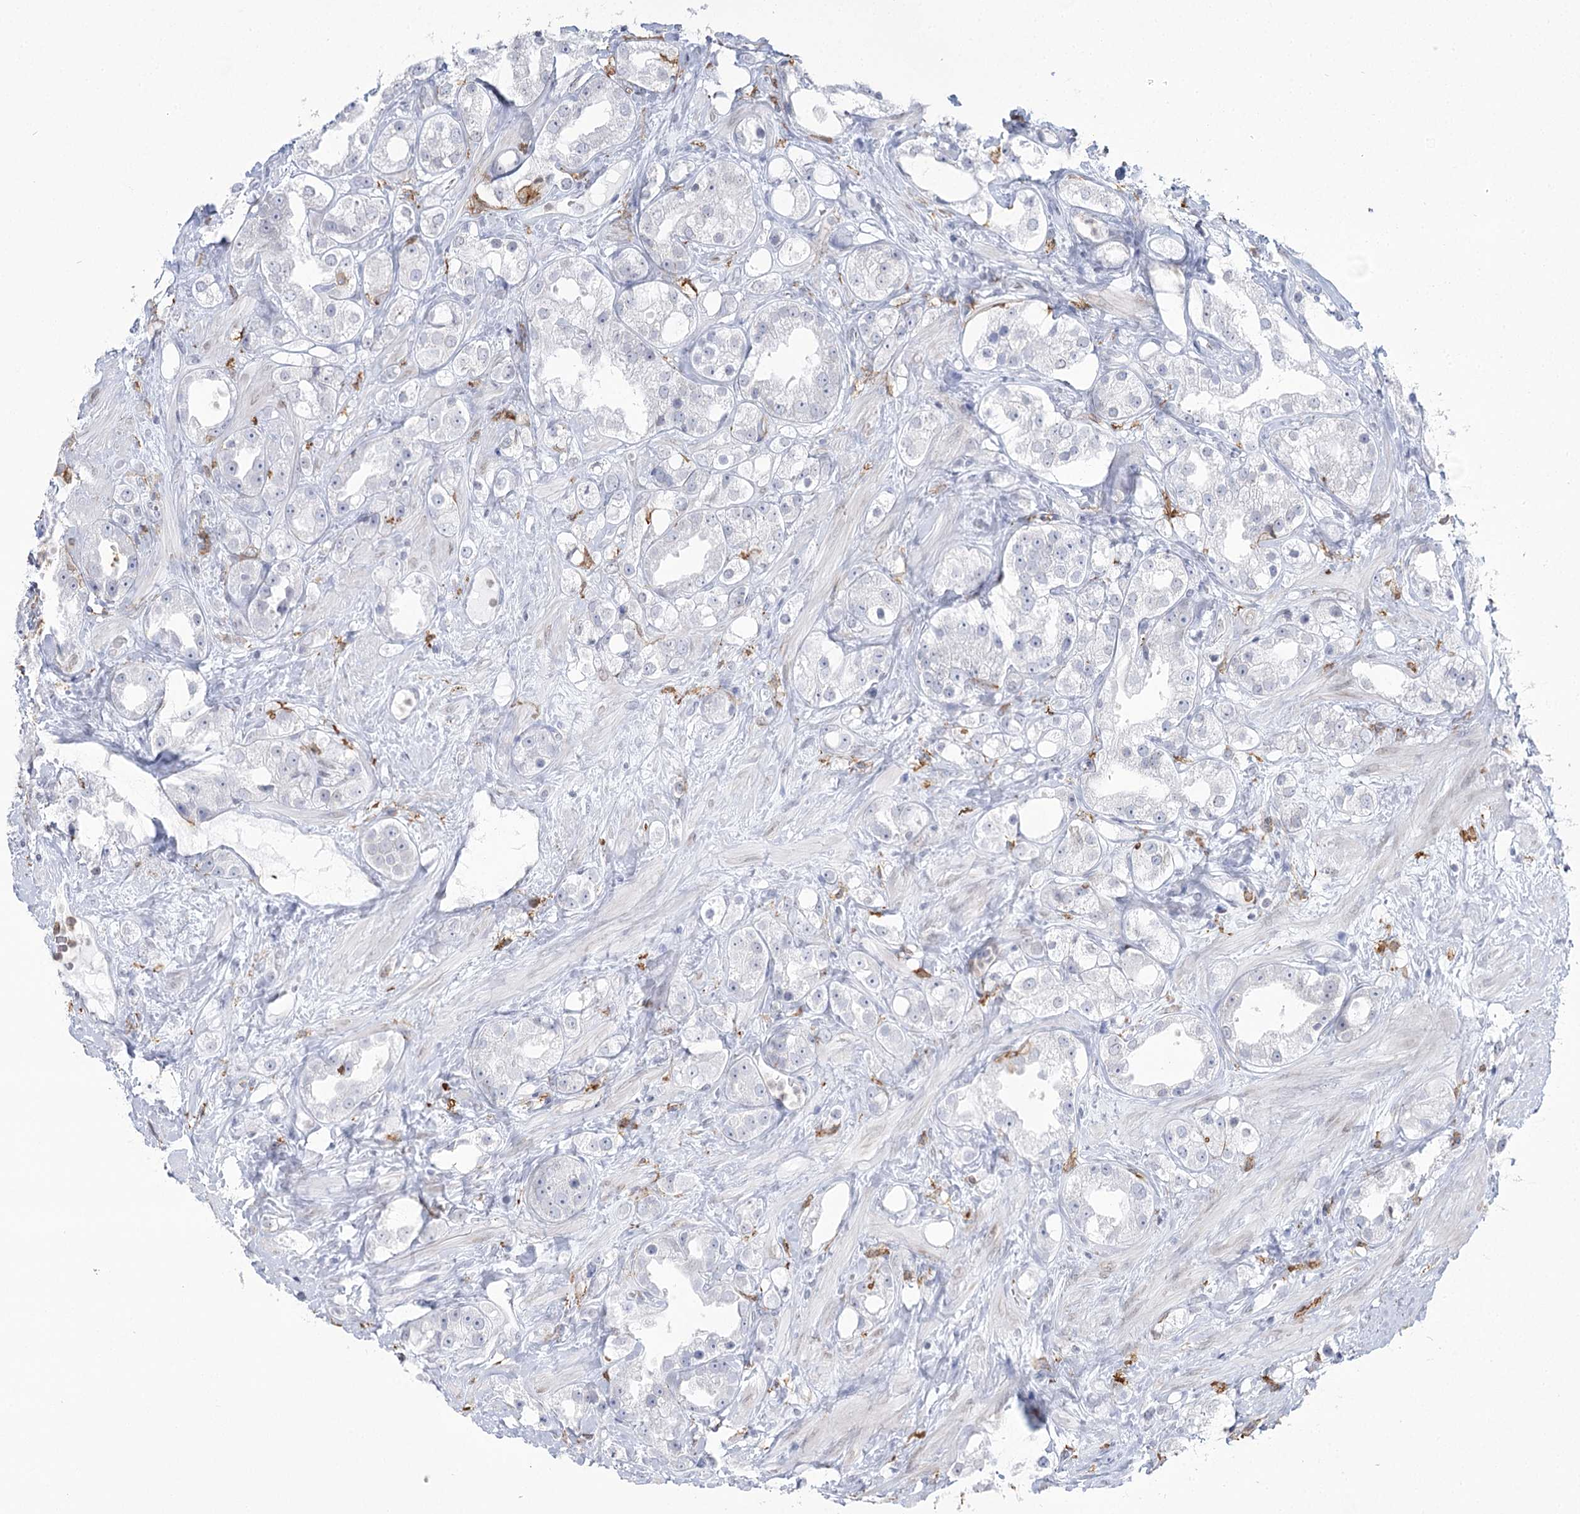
{"staining": {"intensity": "negative", "quantity": "none", "location": "none"}, "tissue": "prostate cancer", "cell_type": "Tumor cells", "image_type": "cancer", "snomed": [{"axis": "morphology", "description": "Adenocarcinoma, NOS"}, {"axis": "topography", "description": "Prostate"}], "caption": "This micrograph is of prostate adenocarcinoma stained with IHC to label a protein in brown with the nuclei are counter-stained blue. There is no expression in tumor cells.", "gene": "C11orf1", "patient": {"sex": "male", "age": 79}}